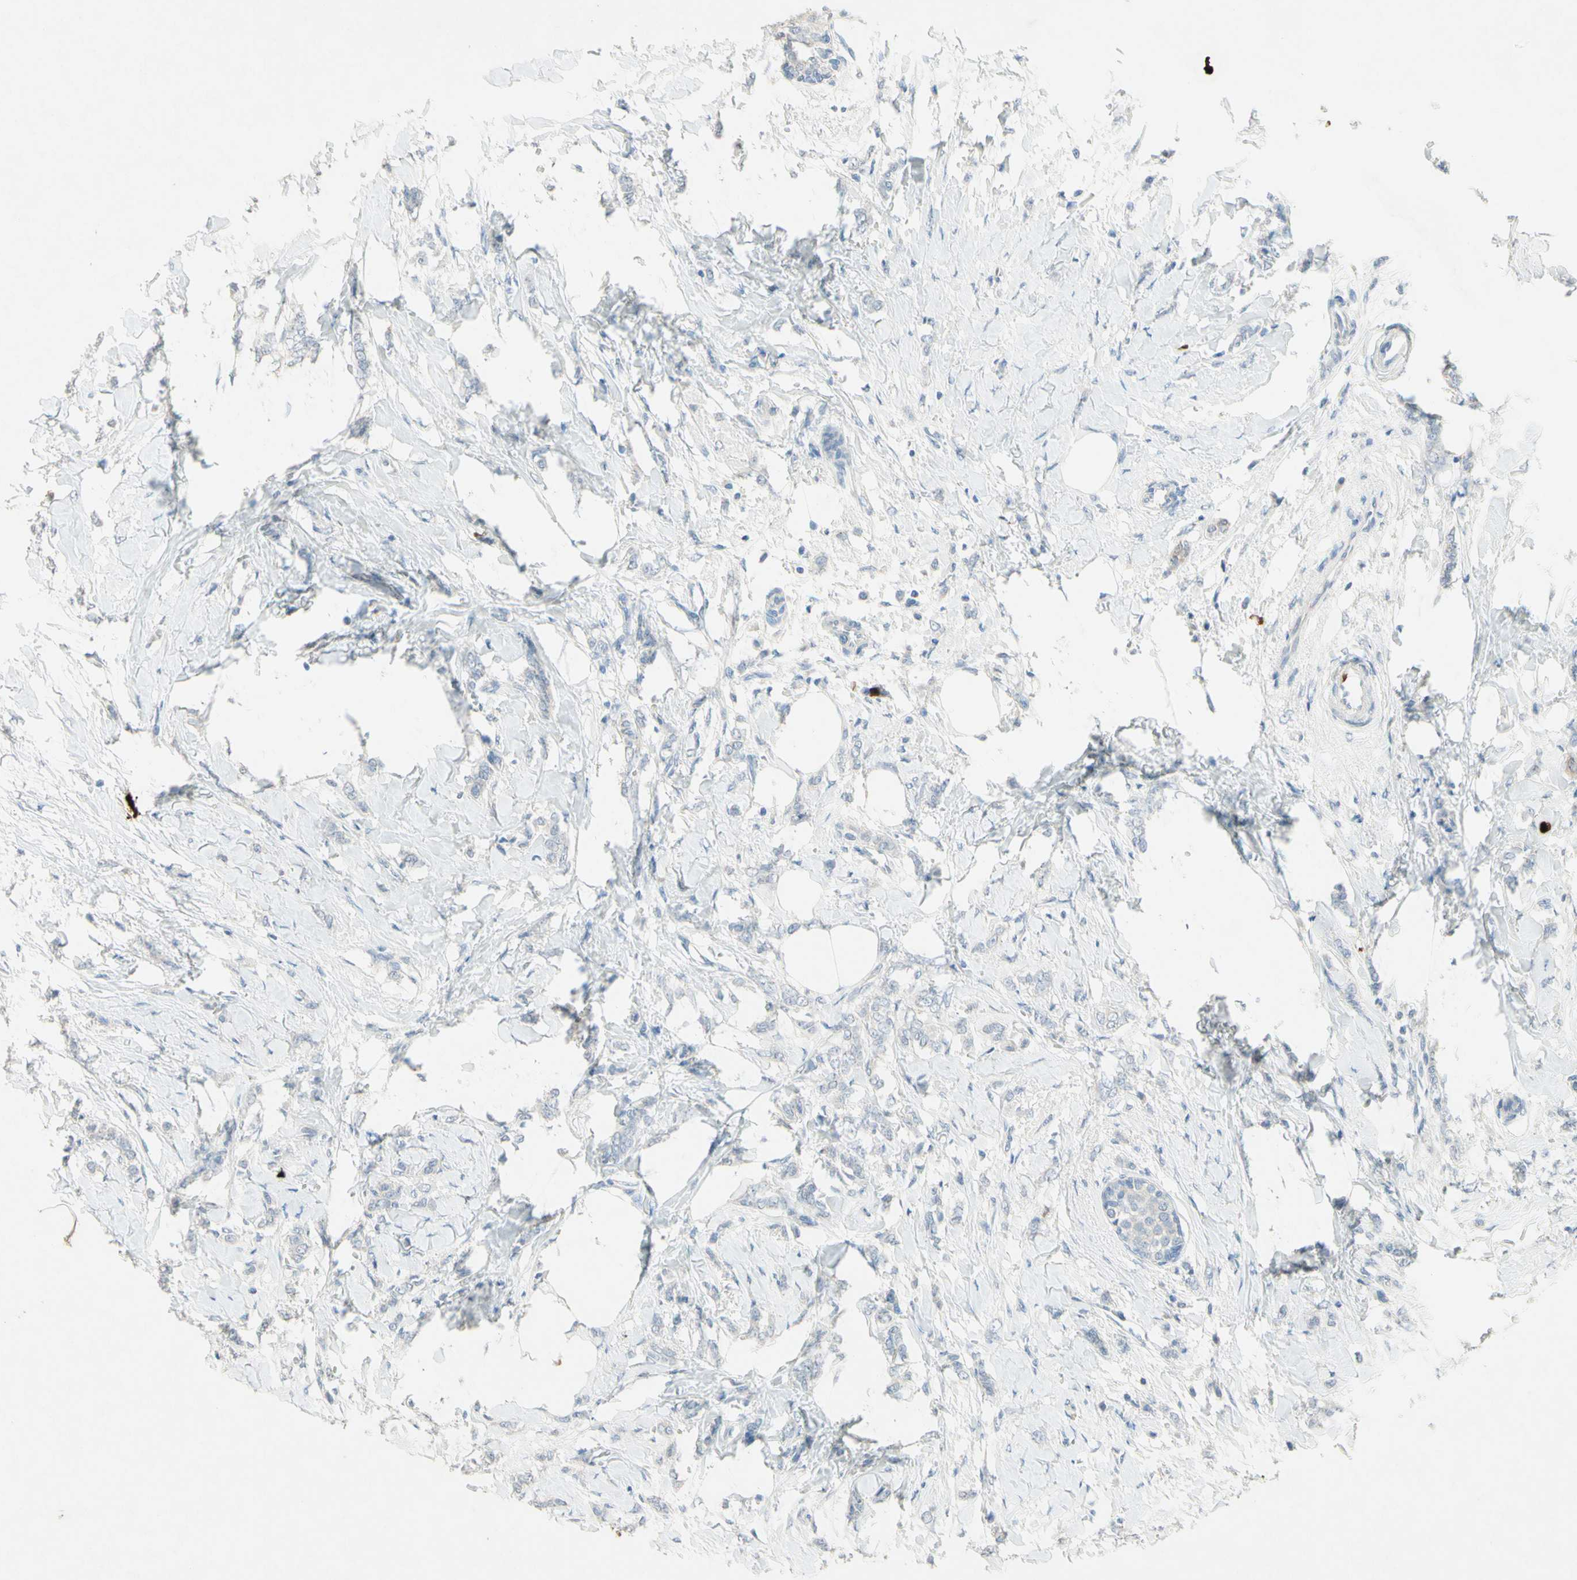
{"staining": {"intensity": "negative", "quantity": "none", "location": "none"}, "tissue": "breast cancer", "cell_type": "Tumor cells", "image_type": "cancer", "snomed": [{"axis": "morphology", "description": "Lobular carcinoma, in situ"}, {"axis": "morphology", "description": "Lobular carcinoma"}, {"axis": "topography", "description": "Breast"}], "caption": "Immunohistochemistry (IHC) of breast cancer reveals no positivity in tumor cells.", "gene": "NFKBIZ", "patient": {"sex": "female", "age": 41}}